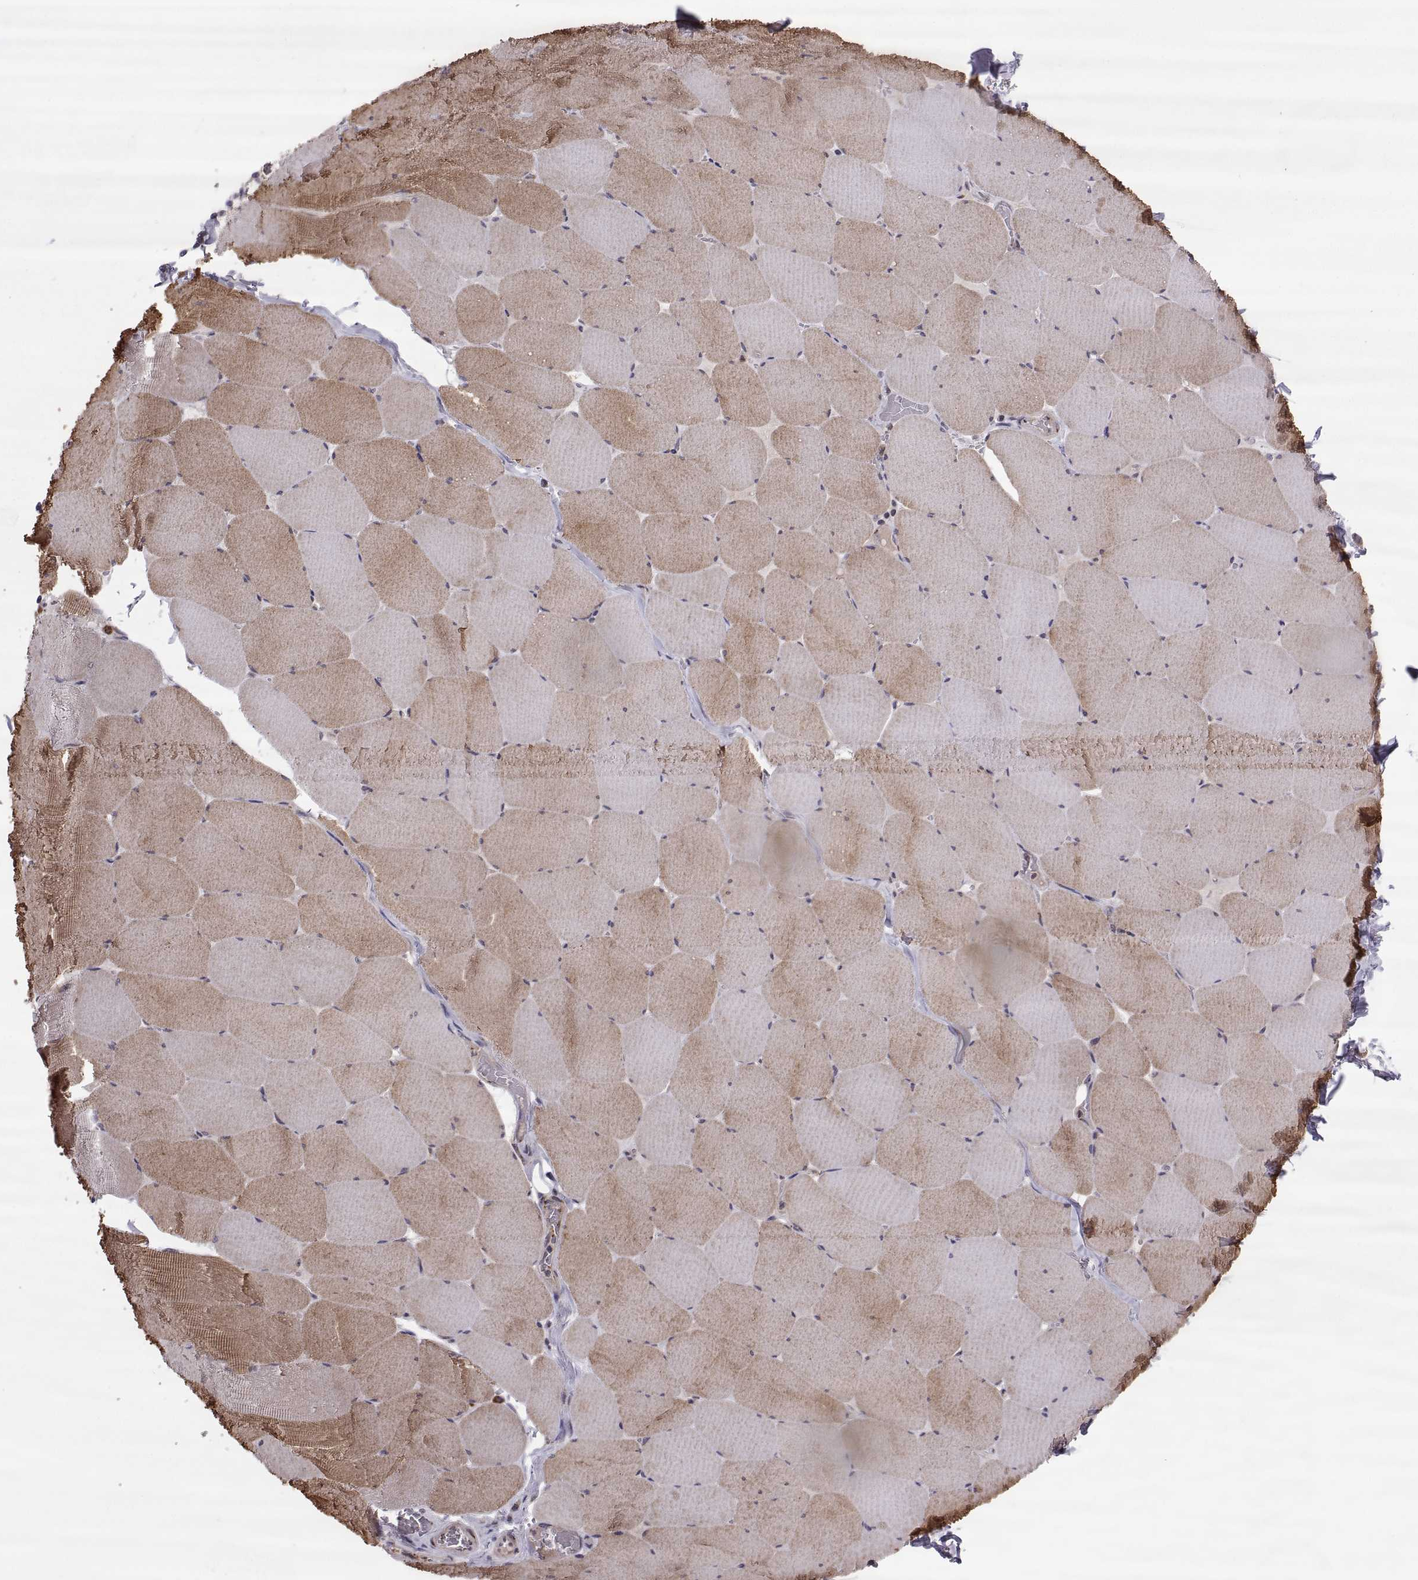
{"staining": {"intensity": "moderate", "quantity": "25%-75%", "location": "cytoplasmic/membranous"}, "tissue": "skeletal muscle", "cell_type": "Myocytes", "image_type": "normal", "snomed": [{"axis": "morphology", "description": "Normal tissue, NOS"}, {"axis": "morphology", "description": "Malignant melanoma, Metastatic site"}, {"axis": "topography", "description": "Skeletal muscle"}], "caption": "IHC staining of benign skeletal muscle, which demonstrates medium levels of moderate cytoplasmic/membranous positivity in about 25%-75% of myocytes indicating moderate cytoplasmic/membranous protein positivity. The staining was performed using DAB (brown) for protein detection and nuclei were counterstained in hematoxylin (blue).", "gene": "TESC", "patient": {"sex": "male", "age": 50}}